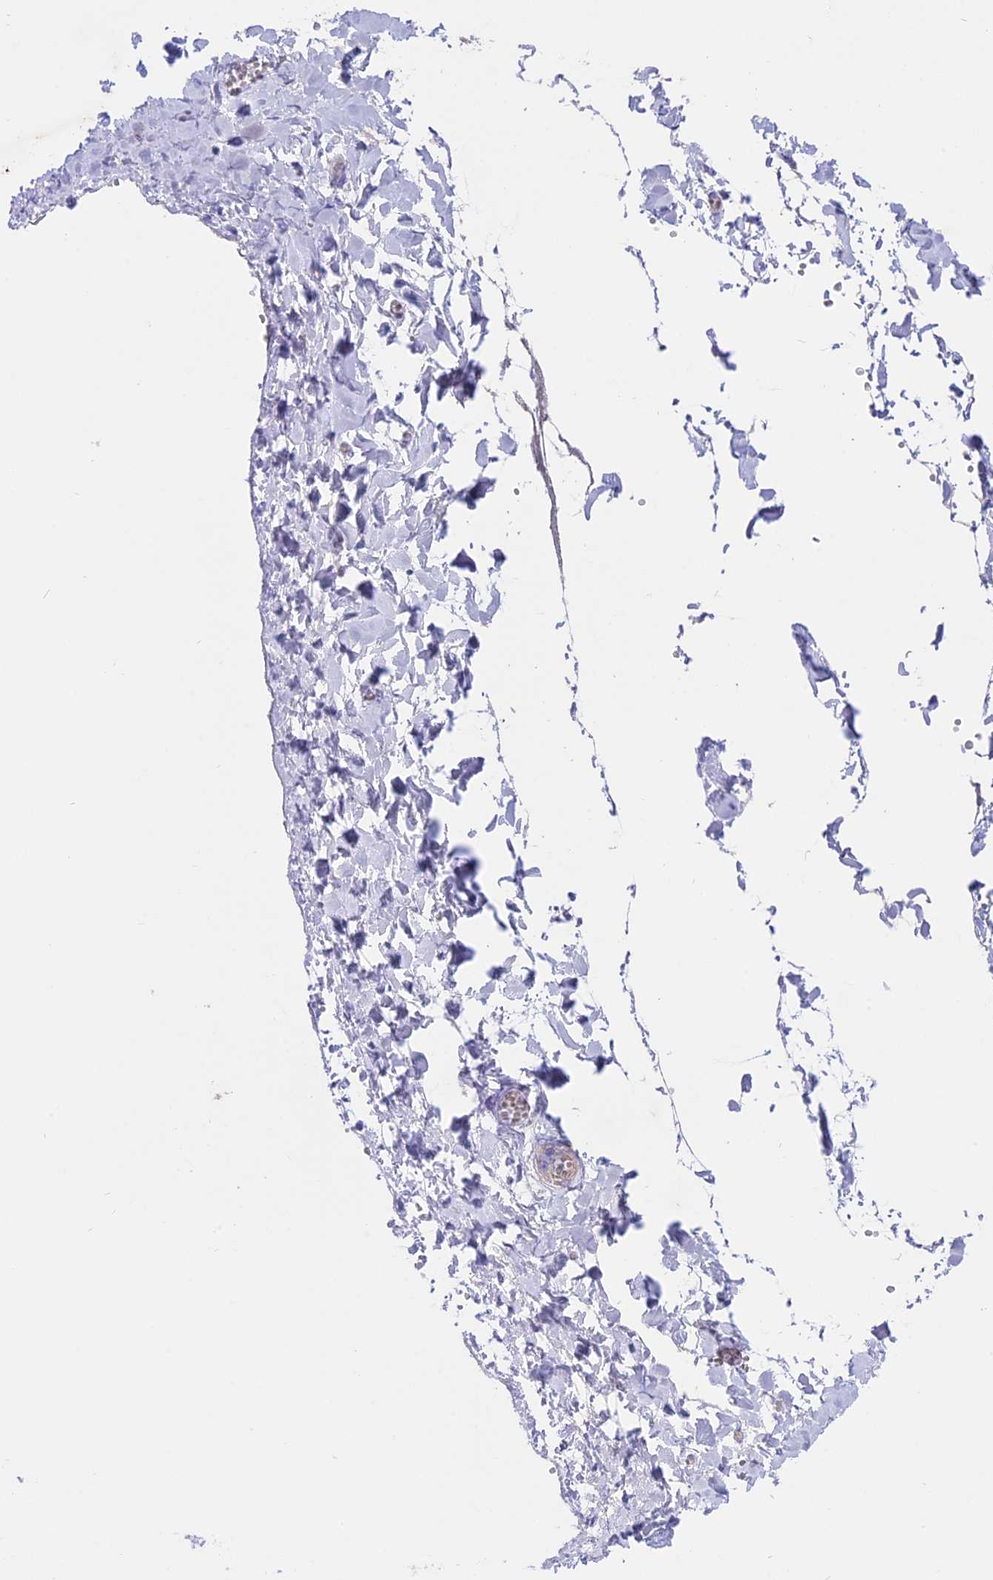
{"staining": {"intensity": "negative", "quantity": "none", "location": "none"}, "tissue": "adipose tissue", "cell_type": "Adipocytes", "image_type": "normal", "snomed": [{"axis": "morphology", "description": "Normal tissue, NOS"}, {"axis": "topography", "description": "Gallbladder"}, {"axis": "topography", "description": "Peripheral nerve tissue"}], "caption": "Adipocytes are negative for brown protein staining in normal adipose tissue. Brightfield microscopy of IHC stained with DAB (3,3'-diaminobenzidine) (brown) and hematoxylin (blue), captured at high magnification.", "gene": "TMEM138", "patient": {"sex": "male", "age": 38}}